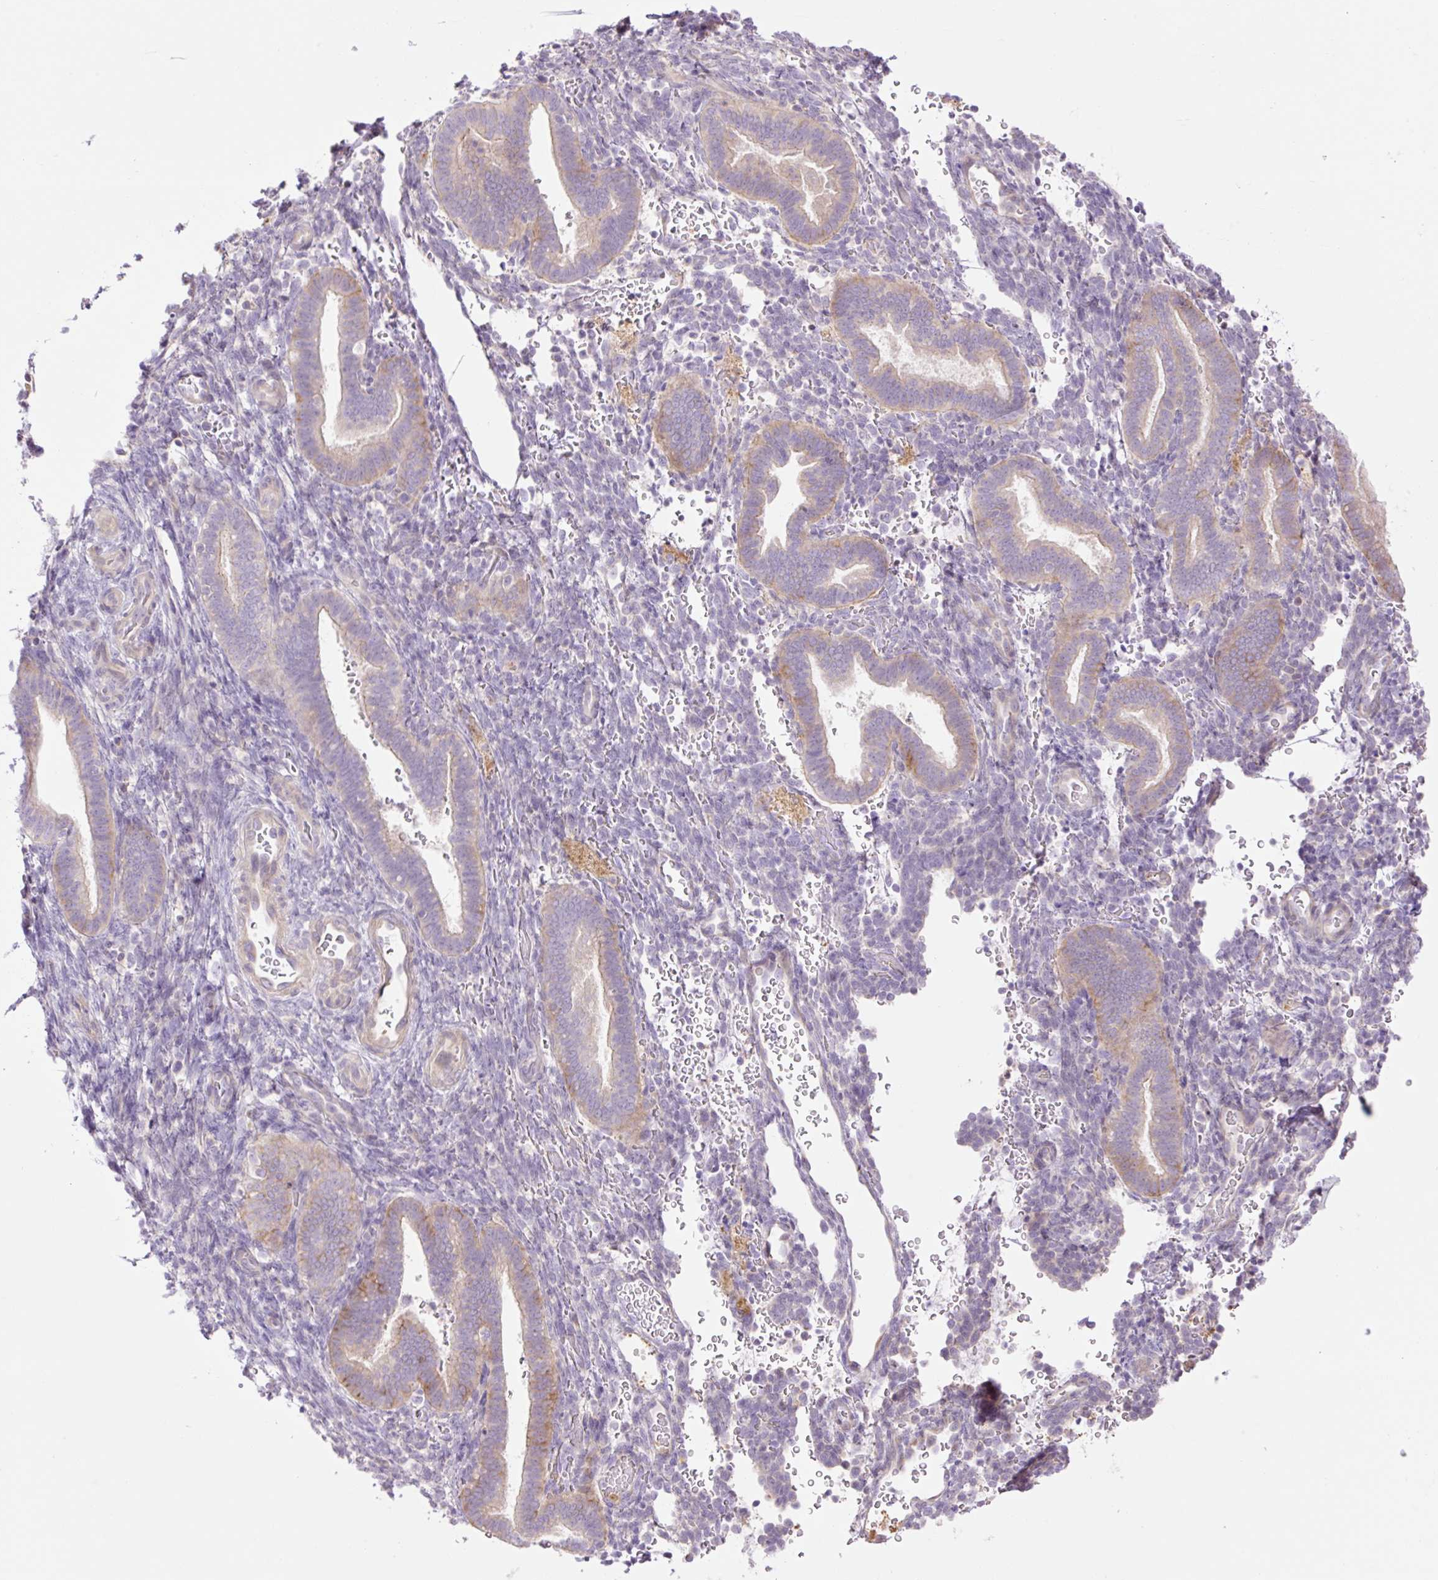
{"staining": {"intensity": "negative", "quantity": "none", "location": "none"}, "tissue": "endometrium", "cell_type": "Cells in endometrial stroma", "image_type": "normal", "snomed": [{"axis": "morphology", "description": "Normal tissue, NOS"}, {"axis": "topography", "description": "Endometrium"}], "caption": "The micrograph exhibits no significant staining in cells in endometrial stroma of endometrium. The staining is performed using DAB (3,3'-diaminobenzidine) brown chromogen with nuclei counter-stained in using hematoxylin.", "gene": "GRID2", "patient": {"sex": "female", "age": 34}}